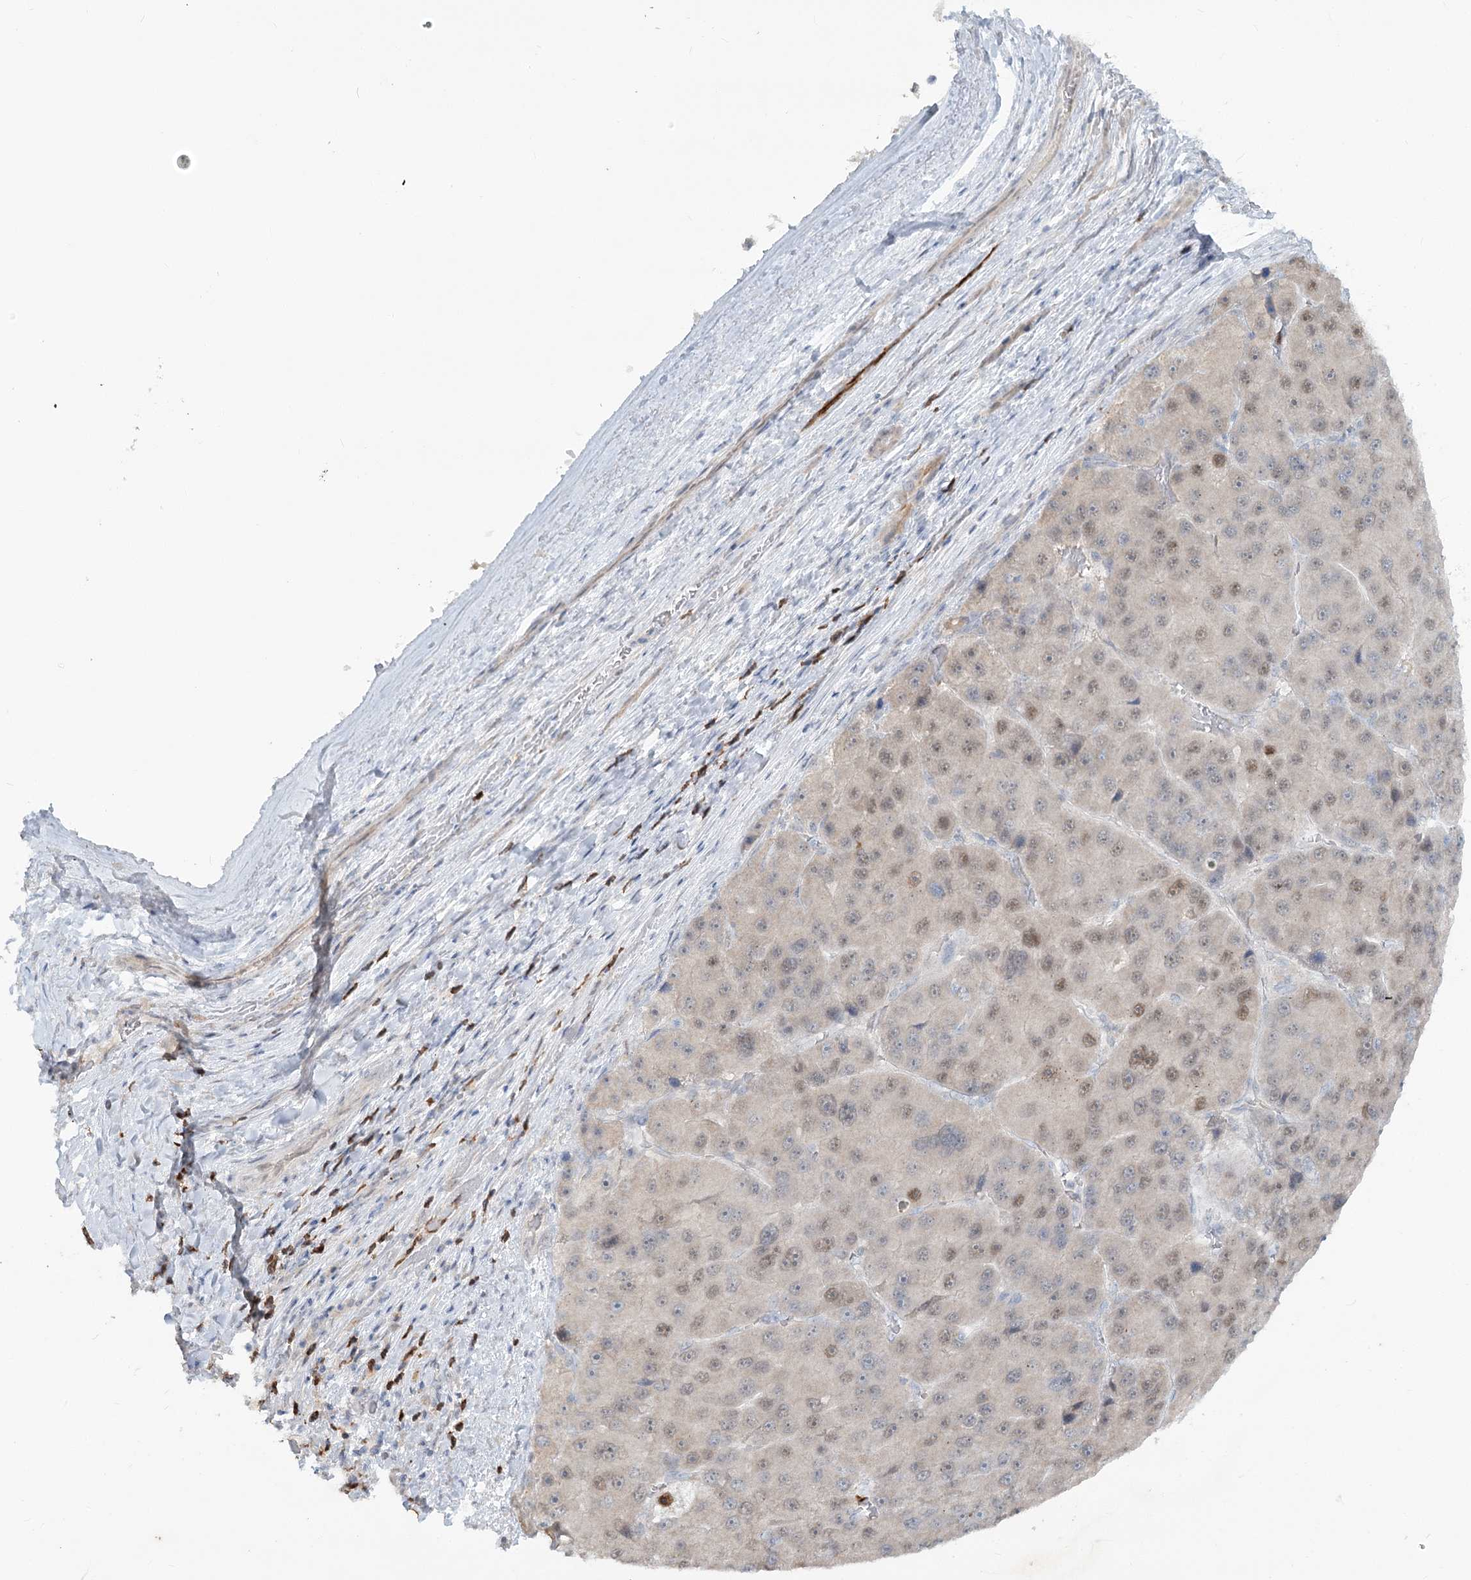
{"staining": {"intensity": "weak", "quantity": "25%-75%", "location": "nuclear"}, "tissue": "liver cancer", "cell_type": "Tumor cells", "image_type": "cancer", "snomed": [{"axis": "morphology", "description": "Carcinoma, Hepatocellular, NOS"}, {"axis": "topography", "description": "Liver"}], "caption": "Immunohistochemistry histopathology image of human liver cancer (hepatocellular carcinoma) stained for a protein (brown), which demonstrates low levels of weak nuclear staining in approximately 25%-75% of tumor cells.", "gene": "ABITRAM", "patient": {"sex": "female", "age": 73}}